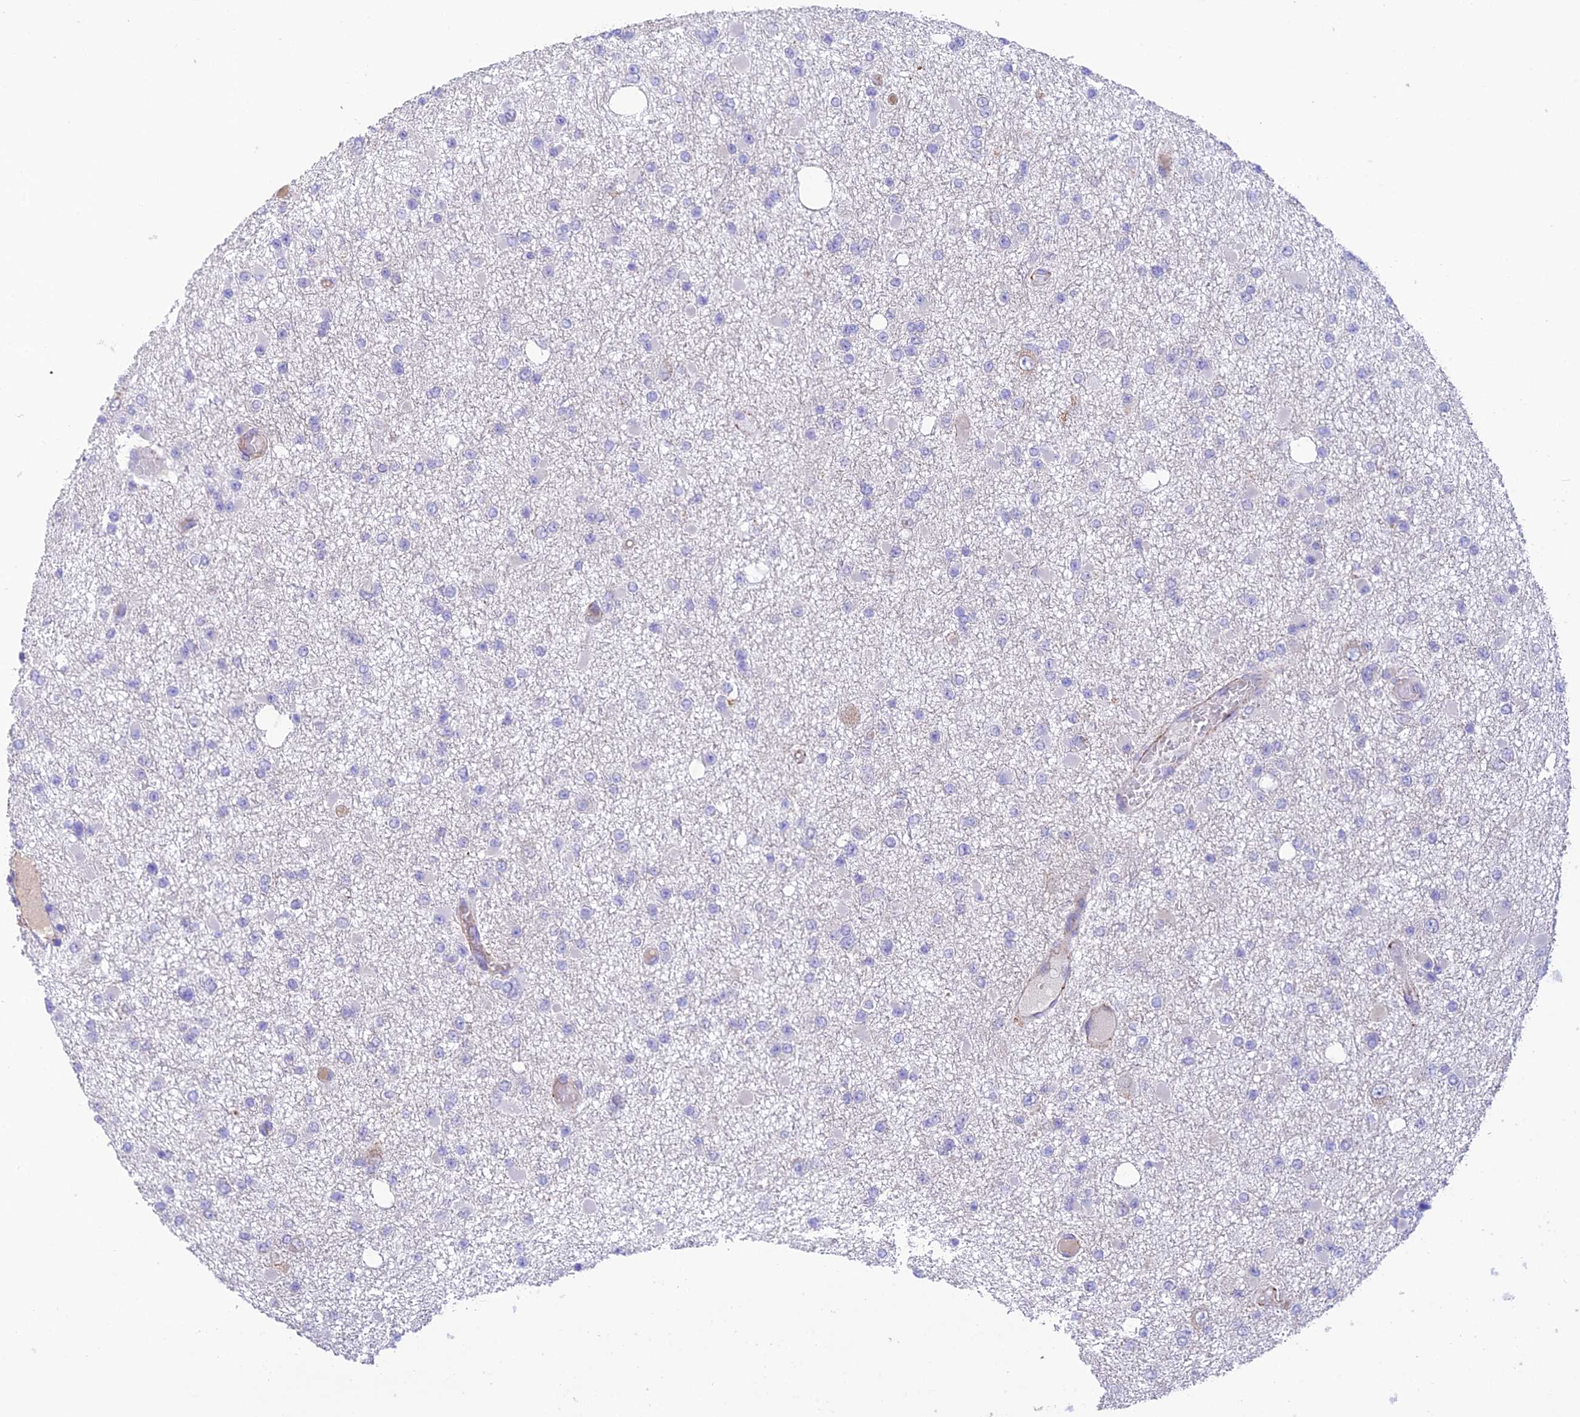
{"staining": {"intensity": "negative", "quantity": "none", "location": "none"}, "tissue": "glioma", "cell_type": "Tumor cells", "image_type": "cancer", "snomed": [{"axis": "morphology", "description": "Glioma, malignant, Low grade"}, {"axis": "topography", "description": "Brain"}], "caption": "An IHC histopathology image of glioma is shown. There is no staining in tumor cells of glioma.", "gene": "HSD17B2", "patient": {"sex": "female", "age": 22}}